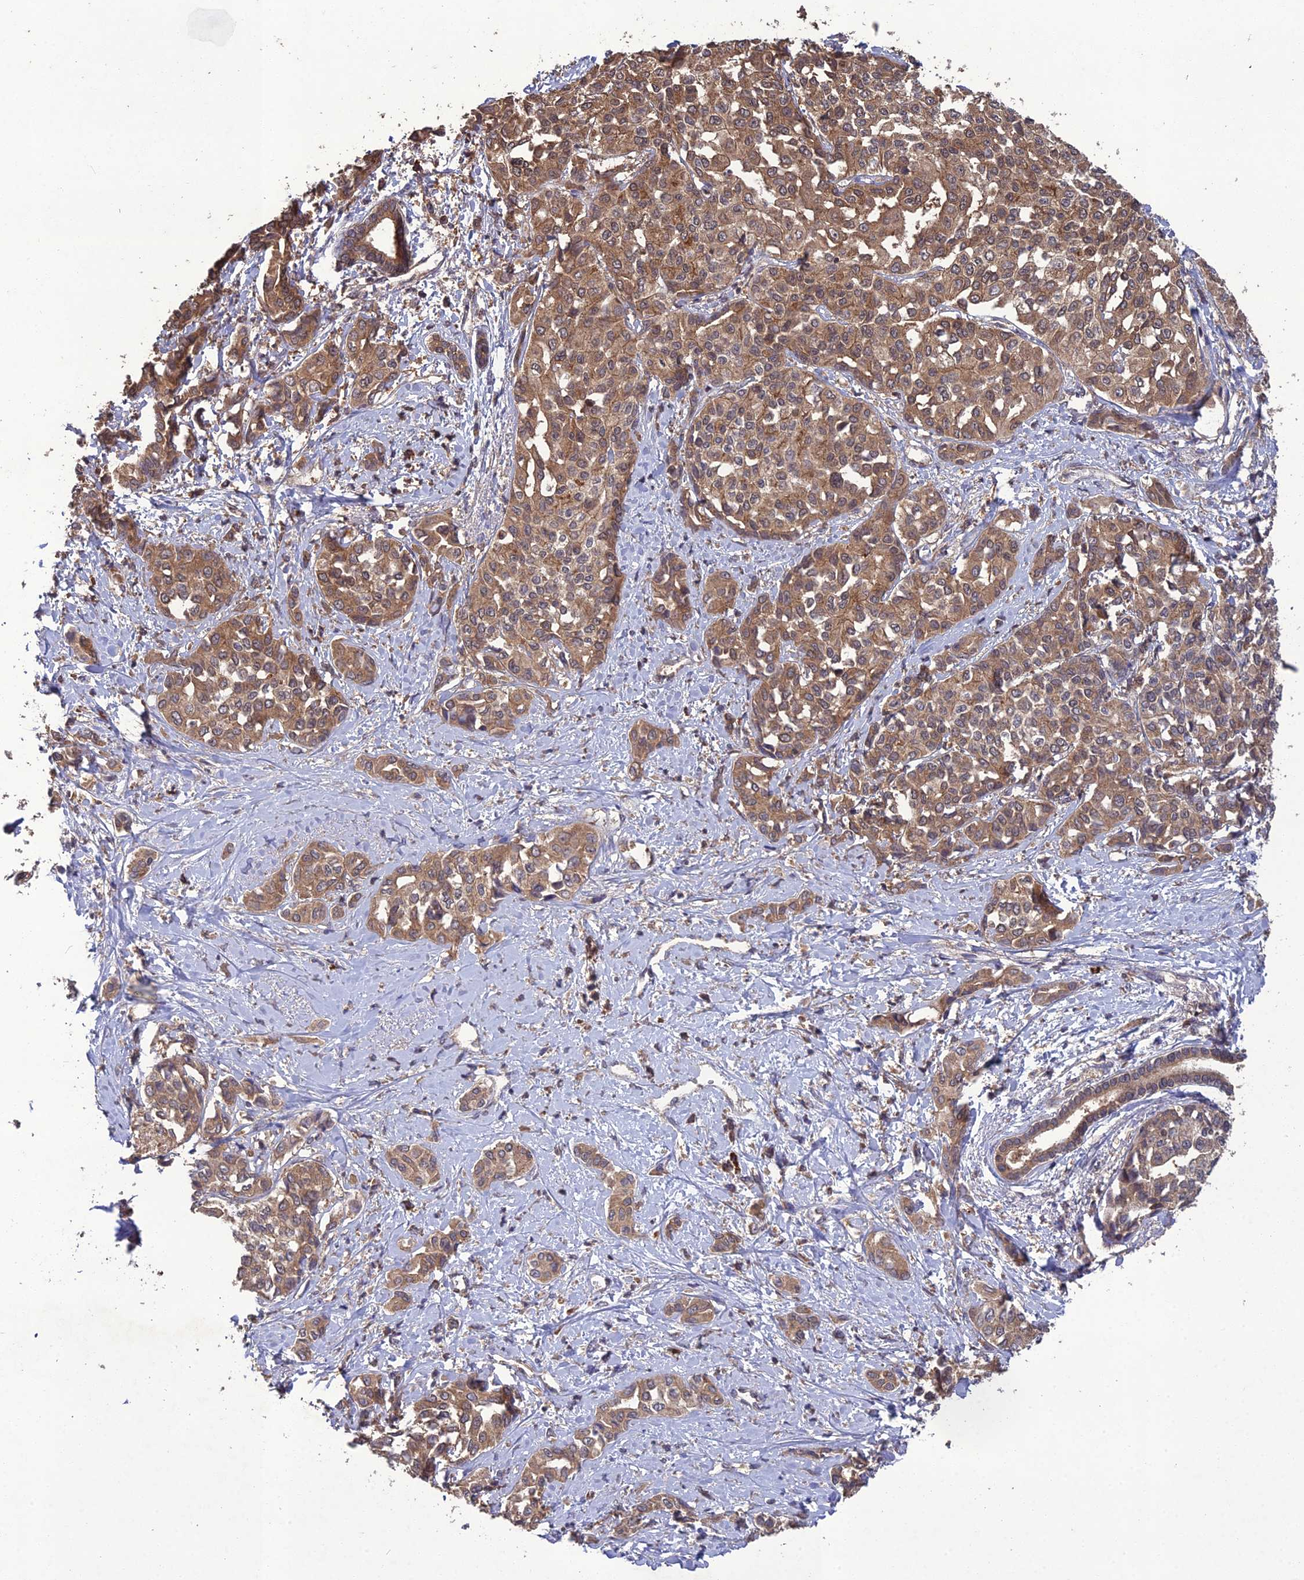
{"staining": {"intensity": "moderate", "quantity": ">75%", "location": "cytoplasmic/membranous"}, "tissue": "liver cancer", "cell_type": "Tumor cells", "image_type": "cancer", "snomed": [{"axis": "morphology", "description": "Cholangiocarcinoma"}, {"axis": "topography", "description": "Liver"}], "caption": "High-magnification brightfield microscopy of liver cancer stained with DAB (brown) and counterstained with hematoxylin (blue). tumor cells exhibit moderate cytoplasmic/membranous positivity is appreciated in approximately>75% of cells.", "gene": "TMEM258", "patient": {"sex": "female", "age": 77}}